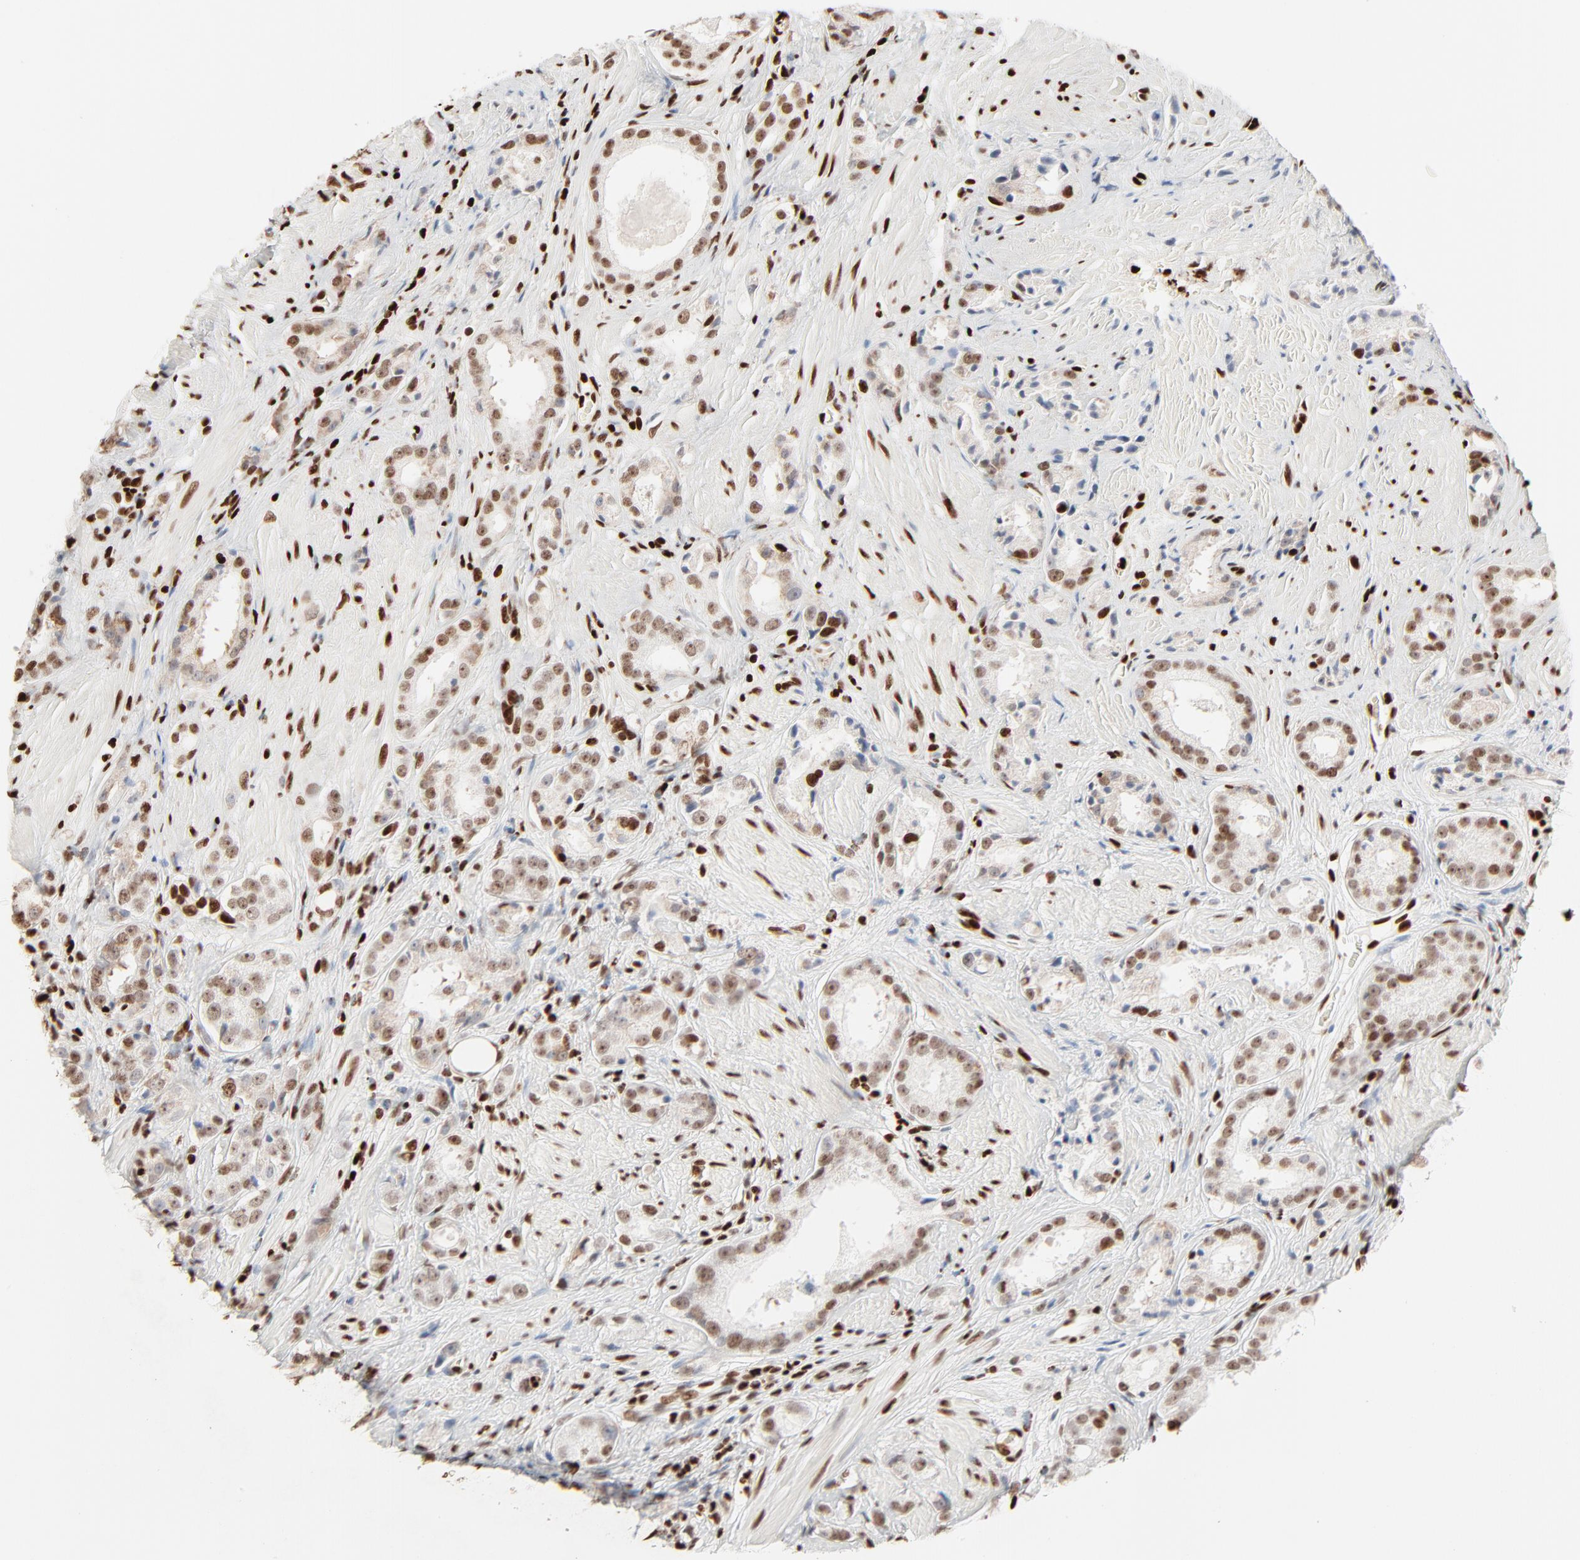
{"staining": {"intensity": "moderate", "quantity": ">75%", "location": "nuclear"}, "tissue": "prostate cancer", "cell_type": "Tumor cells", "image_type": "cancer", "snomed": [{"axis": "morphology", "description": "Adenocarcinoma, Medium grade"}, {"axis": "topography", "description": "Prostate"}], "caption": "Approximately >75% of tumor cells in prostate cancer show moderate nuclear protein positivity as visualized by brown immunohistochemical staining.", "gene": "HMGB2", "patient": {"sex": "male", "age": 53}}